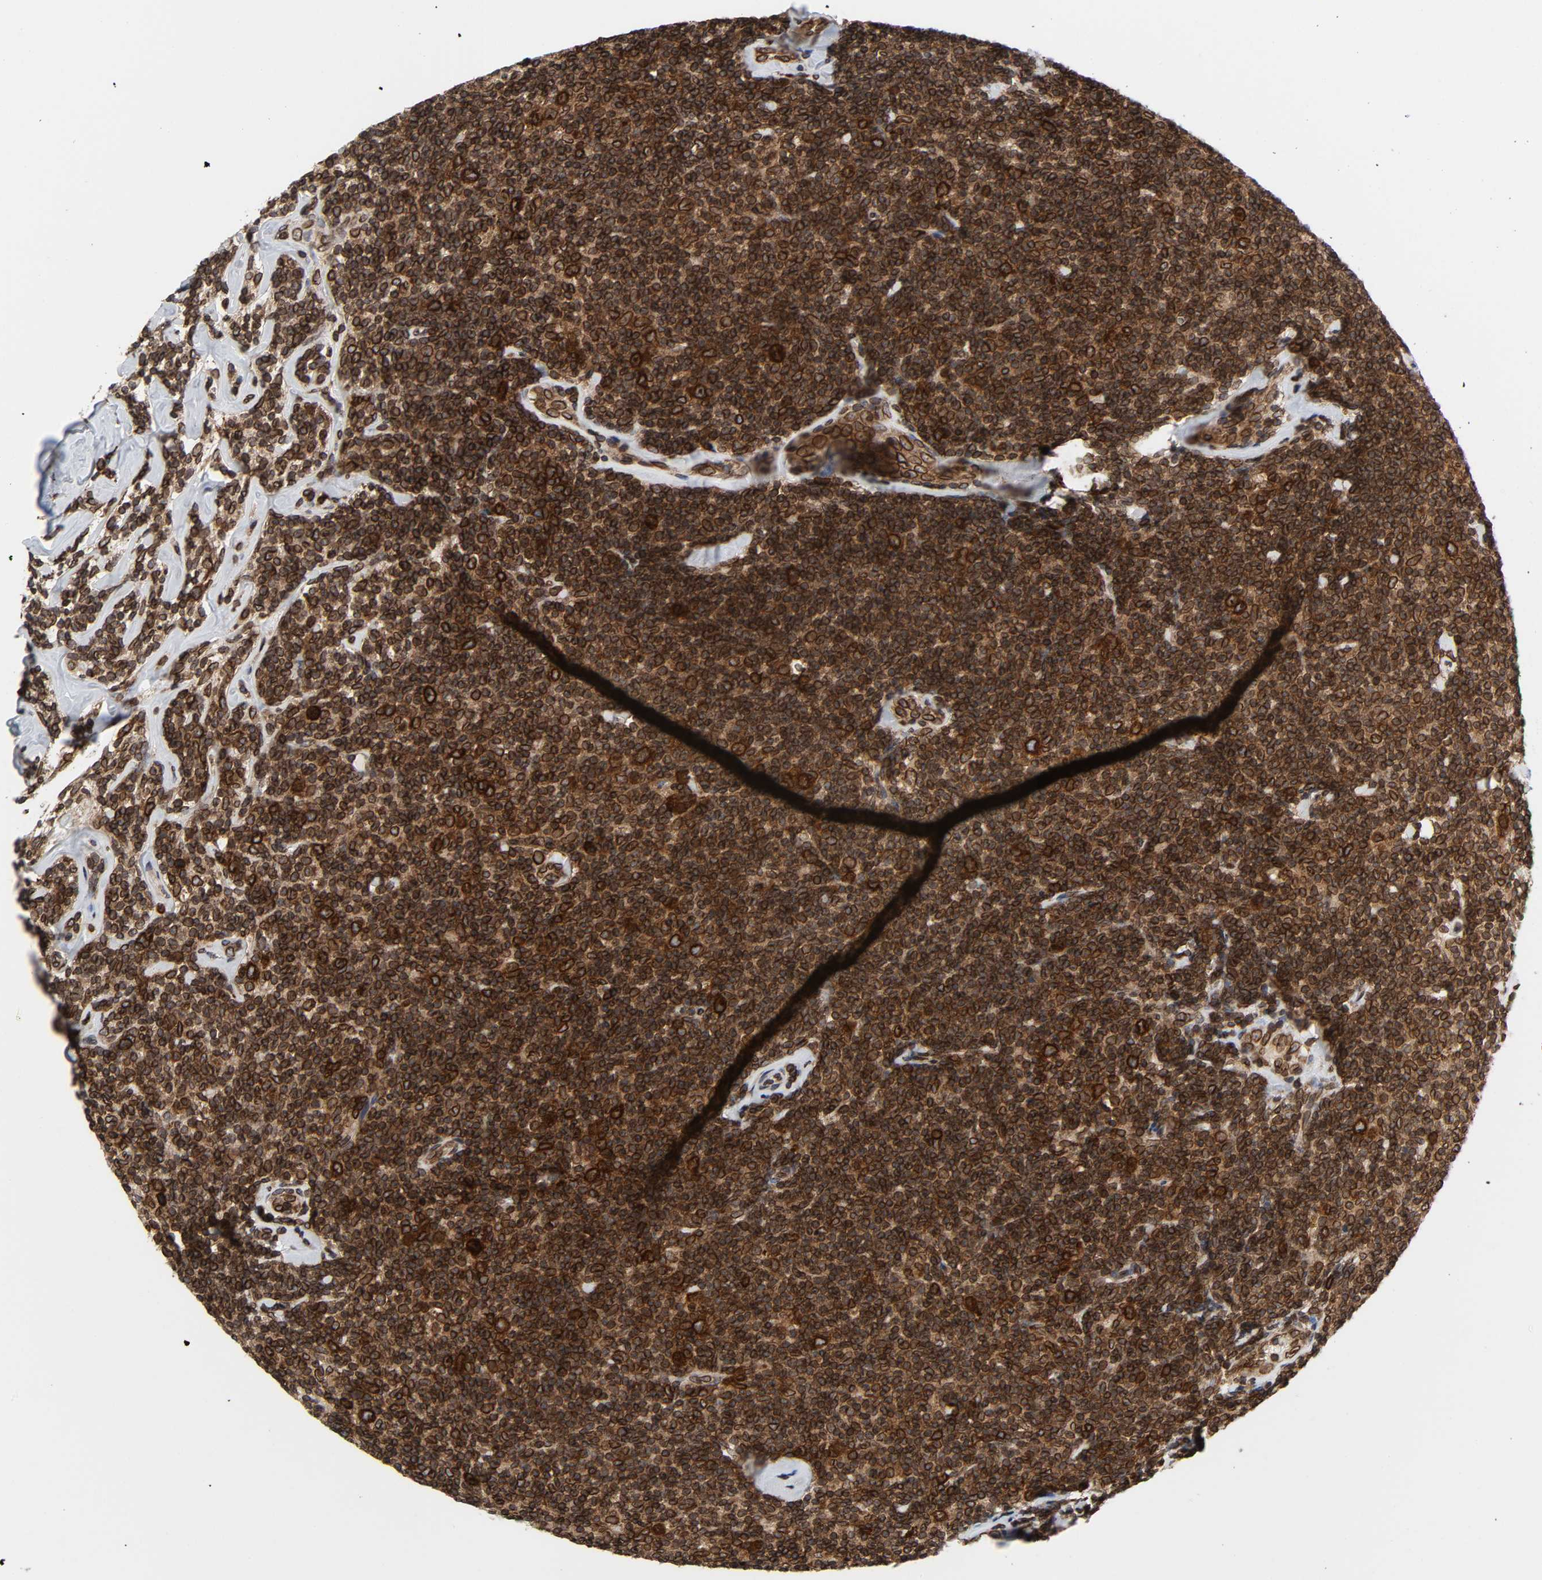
{"staining": {"intensity": "strong", "quantity": ">75%", "location": "cytoplasmic/membranous,nuclear"}, "tissue": "lymphoma", "cell_type": "Tumor cells", "image_type": "cancer", "snomed": [{"axis": "morphology", "description": "Malignant lymphoma, non-Hodgkin's type, Low grade"}, {"axis": "topography", "description": "Lymph node"}], "caption": "Low-grade malignant lymphoma, non-Hodgkin's type stained for a protein (brown) displays strong cytoplasmic/membranous and nuclear positive expression in approximately >75% of tumor cells.", "gene": "RANGAP1", "patient": {"sex": "female", "age": 56}}